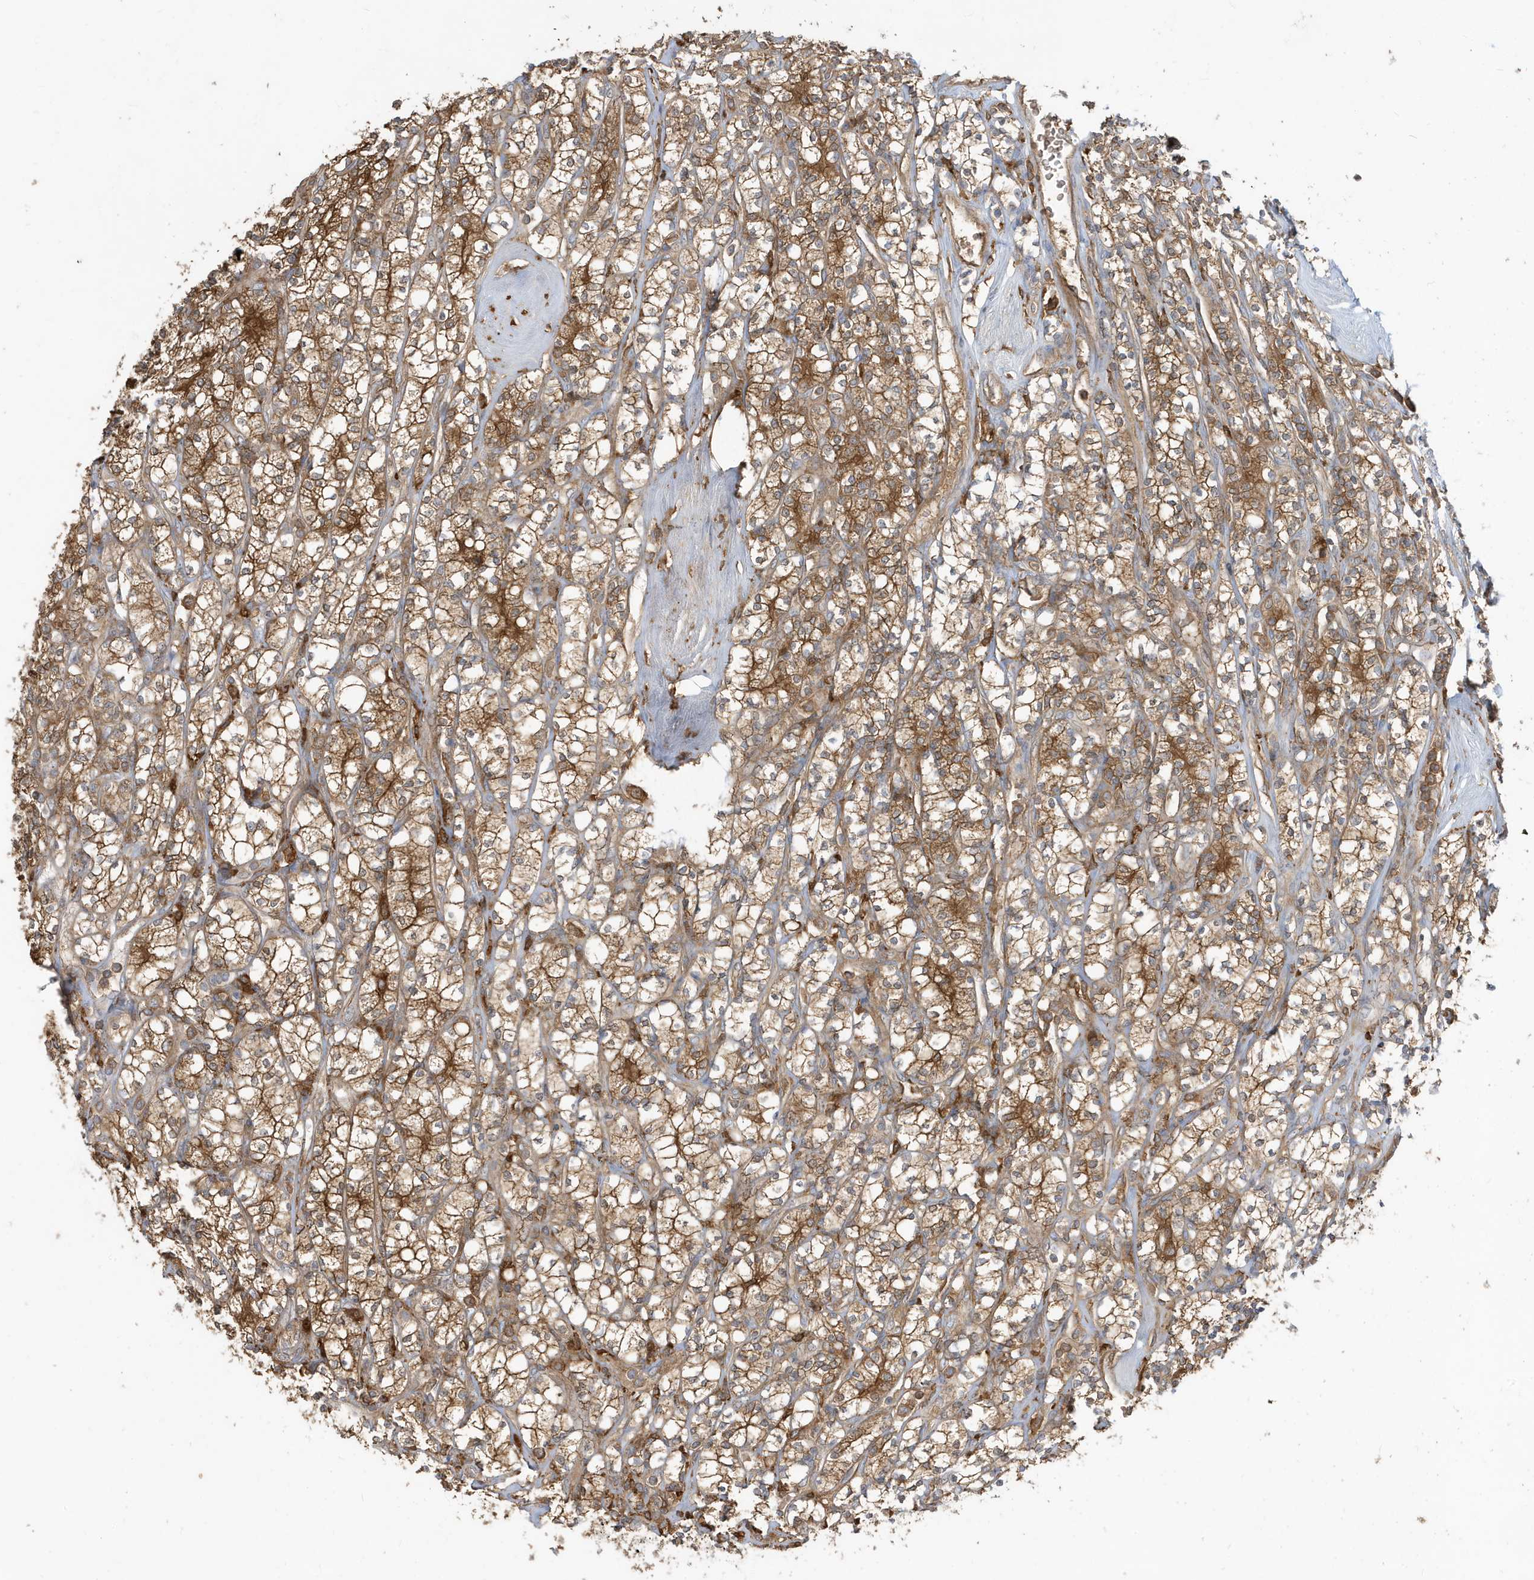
{"staining": {"intensity": "moderate", "quantity": ">75%", "location": "cytoplasmic/membranous"}, "tissue": "renal cancer", "cell_type": "Tumor cells", "image_type": "cancer", "snomed": [{"axis": "morphology", "description": "Adenocarcinoma, NOS"}, {"axis": "topography", "description": "Kidney"}], "caption": "Moderate cytoplasmic/membranous positivity for a protein is identified in approximately >75% of tumor cells of adenocarcinoma (renal) using immunohistochemistry (IHC).", "gene": "ABTB1", "patient": {"sex": "male", "age": 77}}